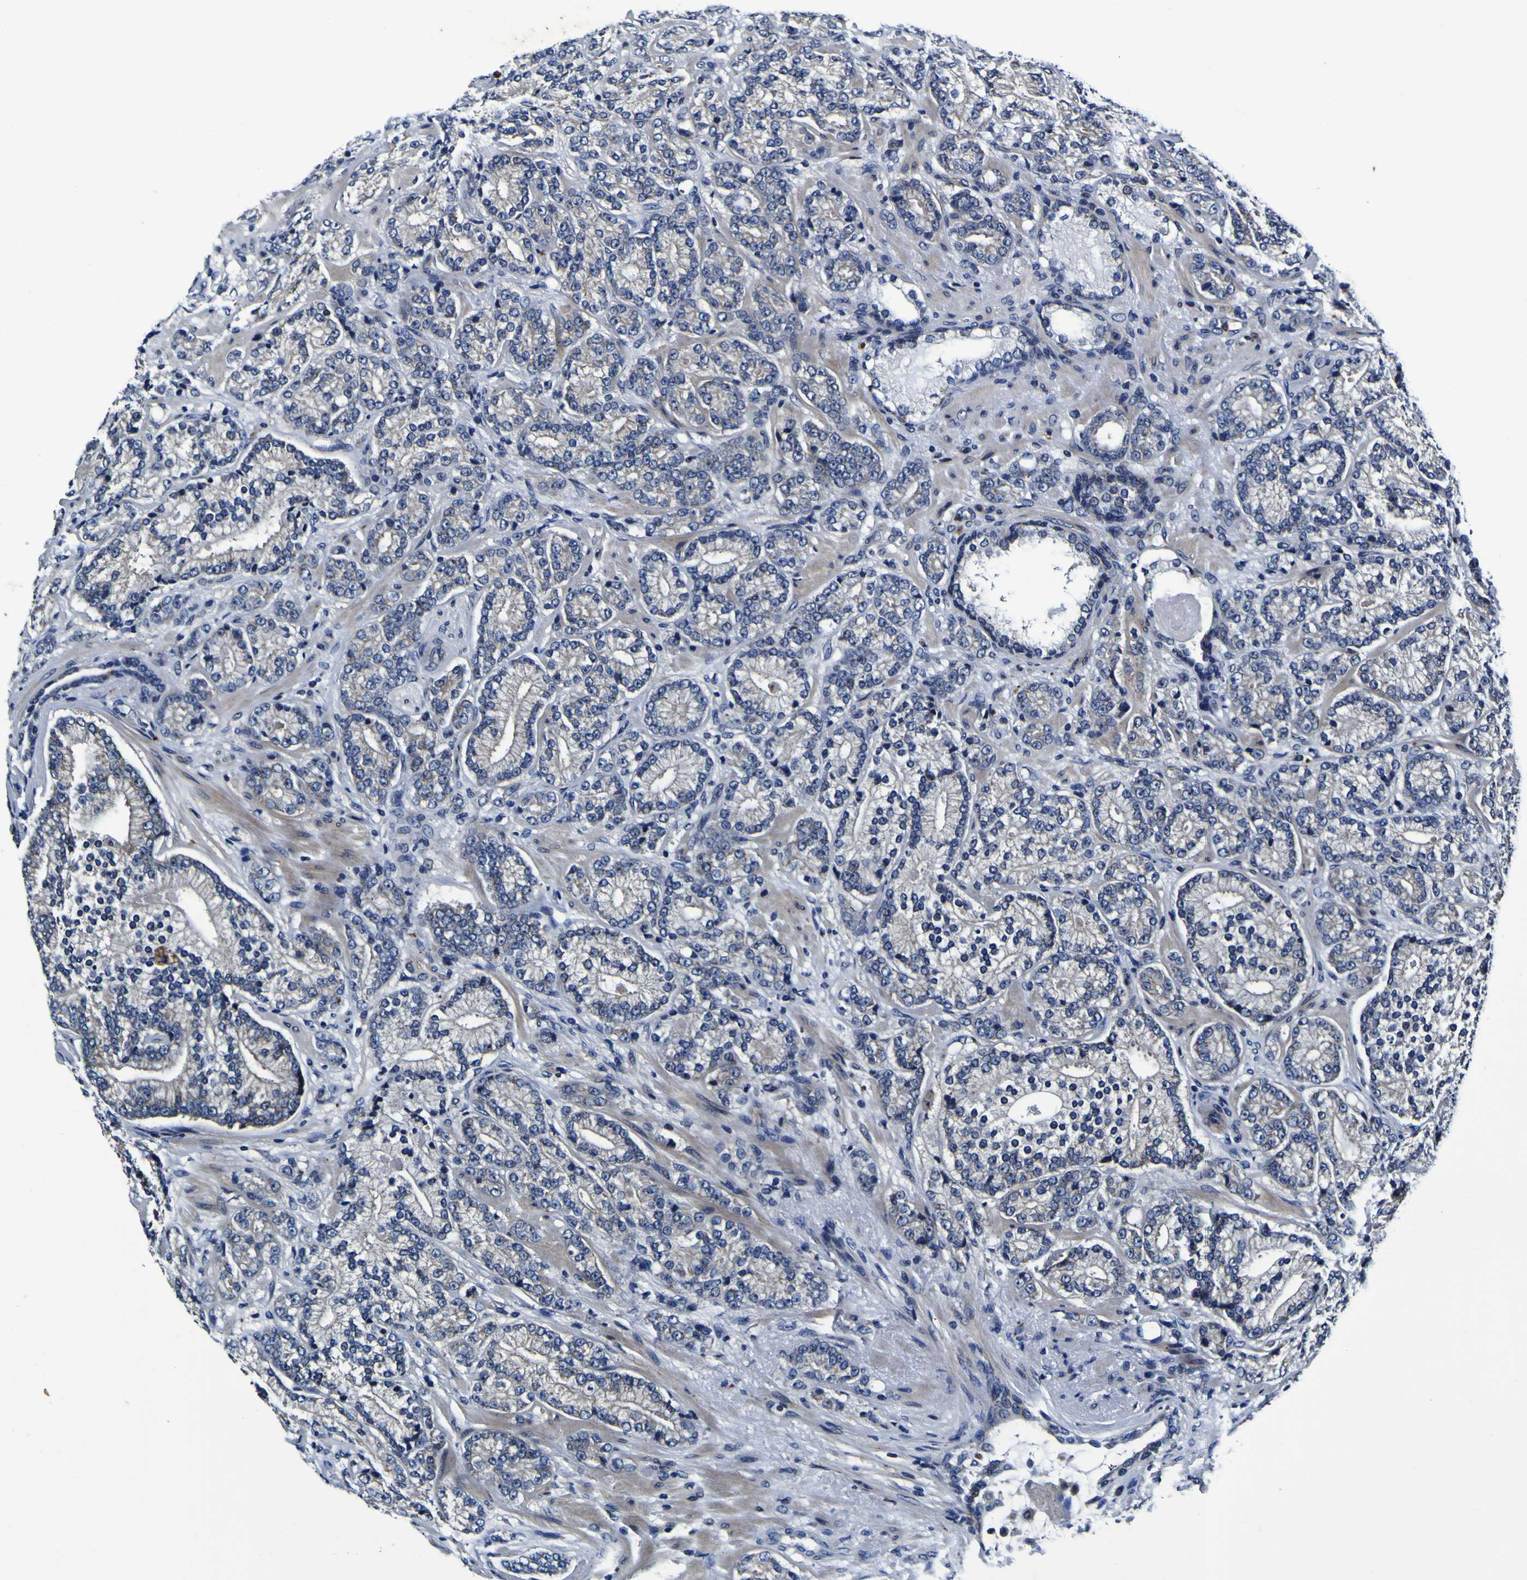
{"staining": {"intensity": "negative", "quantity": "none", "location": "none"}, "tissue": "prostate cancer", "cell_type": "Tumor cells", "image_type": "cancer", "snomed": [{"axis": "morphology", "description": "Adenocarcinoma, High grade"}, {"axis": "topography", "description": "Prostate"}], "caption": "The immunohistochemistry image has no significant expression in tumor cells of high-grade adenocarcinoma (prostate) tissue. (Brightfield microscopy of DAB immunohistochemistry (IHC) at high magnification).", "gene": "PANK4", "patient": {"sex": "male", "age": 61}}